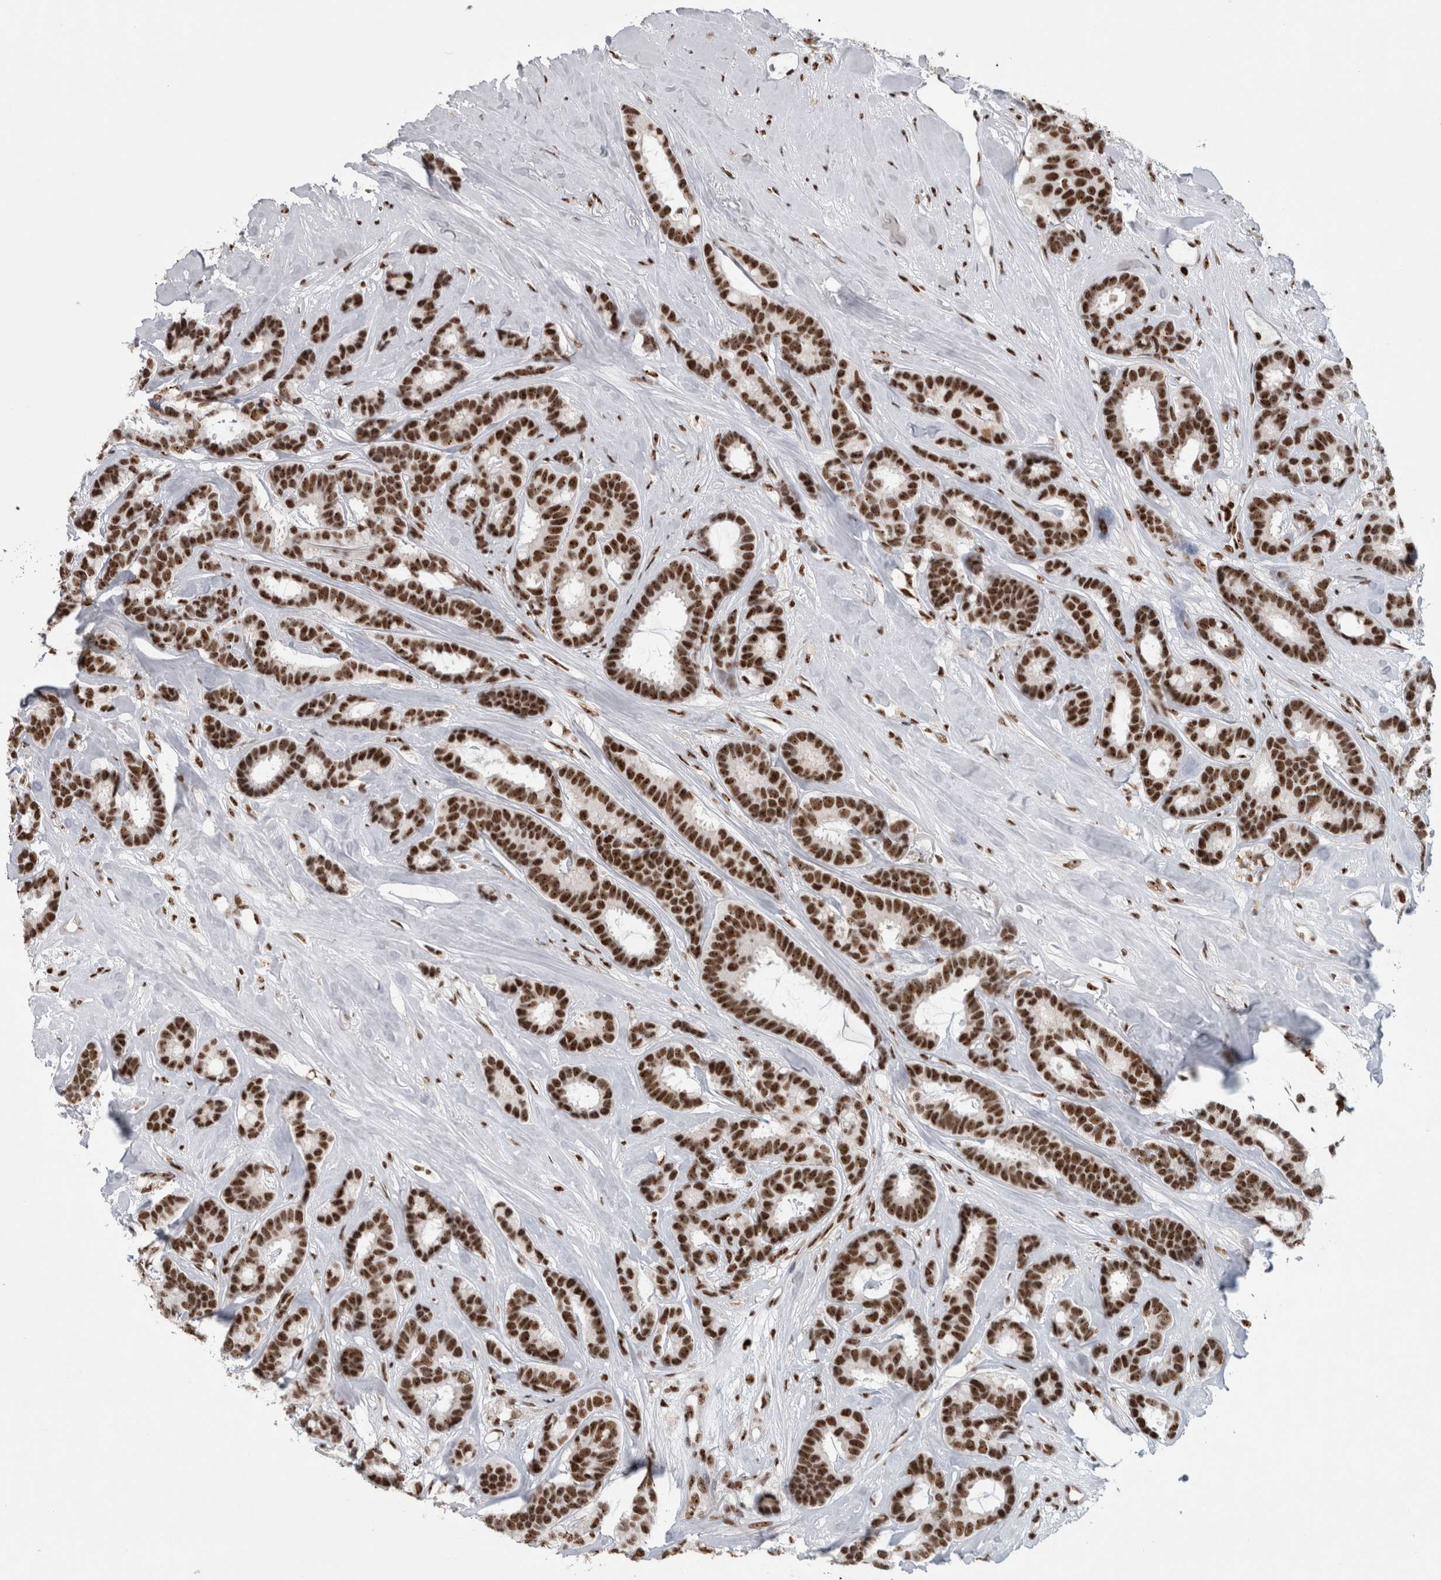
{"staining": {"intensity": "strong", "quantity": ">75%", "location": "nuclear"}, "tissue": "breast cancer", "cell_type": "Tumor cells", "image_type": "cancer", "snomed": [{"axis": "morphology", "description": "Duct carcinoma"}, {"axis": "topography", "description": "Breast"}], "caption": "Protein staining of breast cancer tissue shows strong nuclear staining in approximately >75% of tumor cells.", "gene": "NCL", "patient": {"sex": "female", "age": 87}}